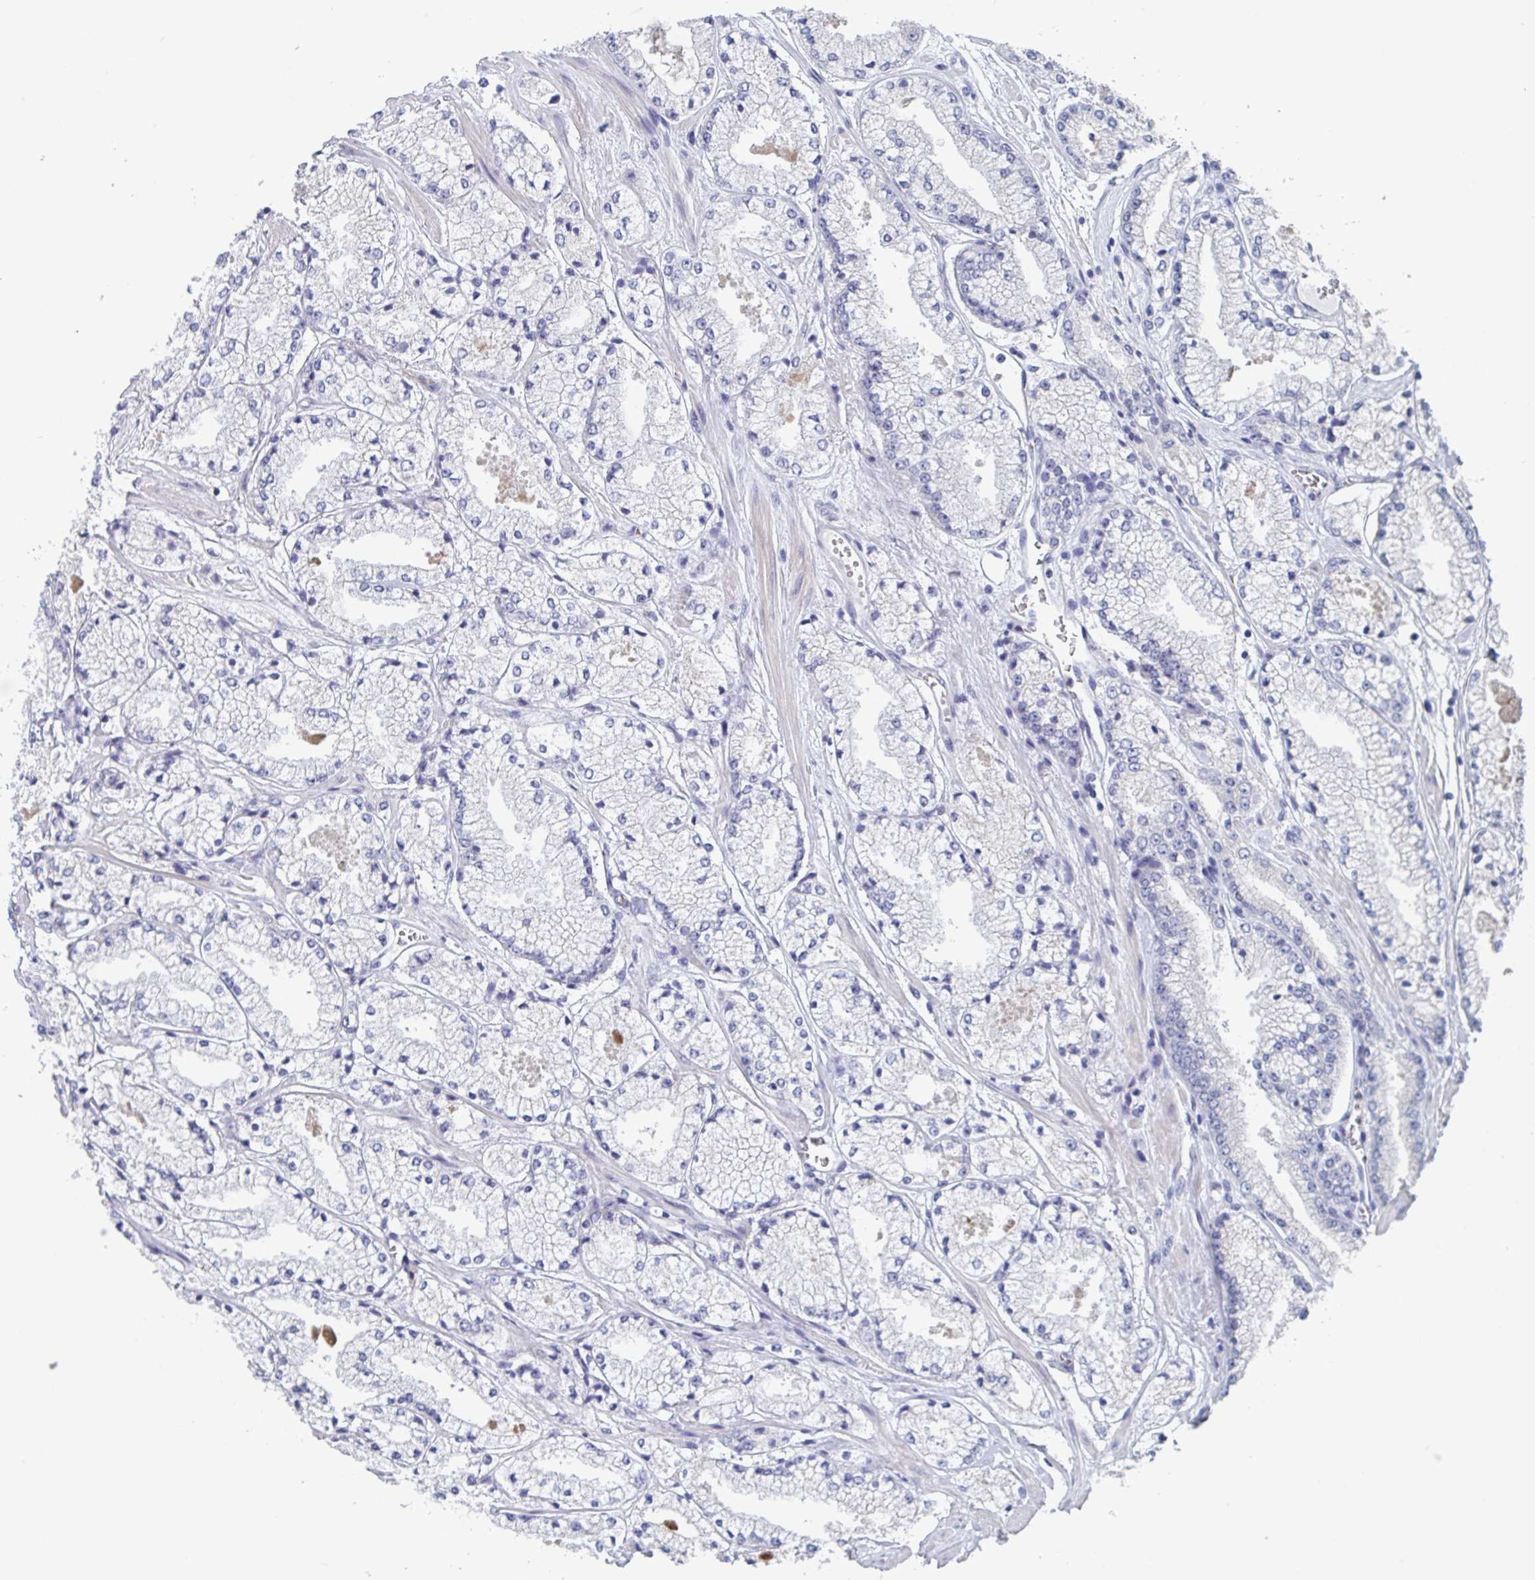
{"staining": {"intensity": "negative", "quantity": "none", "location": "none"}, "tissue": "prostate cancer", "cell_type": "Tumor cells", "image_type": "cancer", "snomed": [{"axis": "morphology", "description": "Adenocarcinoma, High grade"}, {"axis": "topography", "description": "Prostate"}], "caption": "Prostate high-grade adenocarcinoma was stained to show a protein in brown. There is no significant positivity in tumor cells.", "gene": "ST14", "patient": {"sex": "male", "age": 63}}